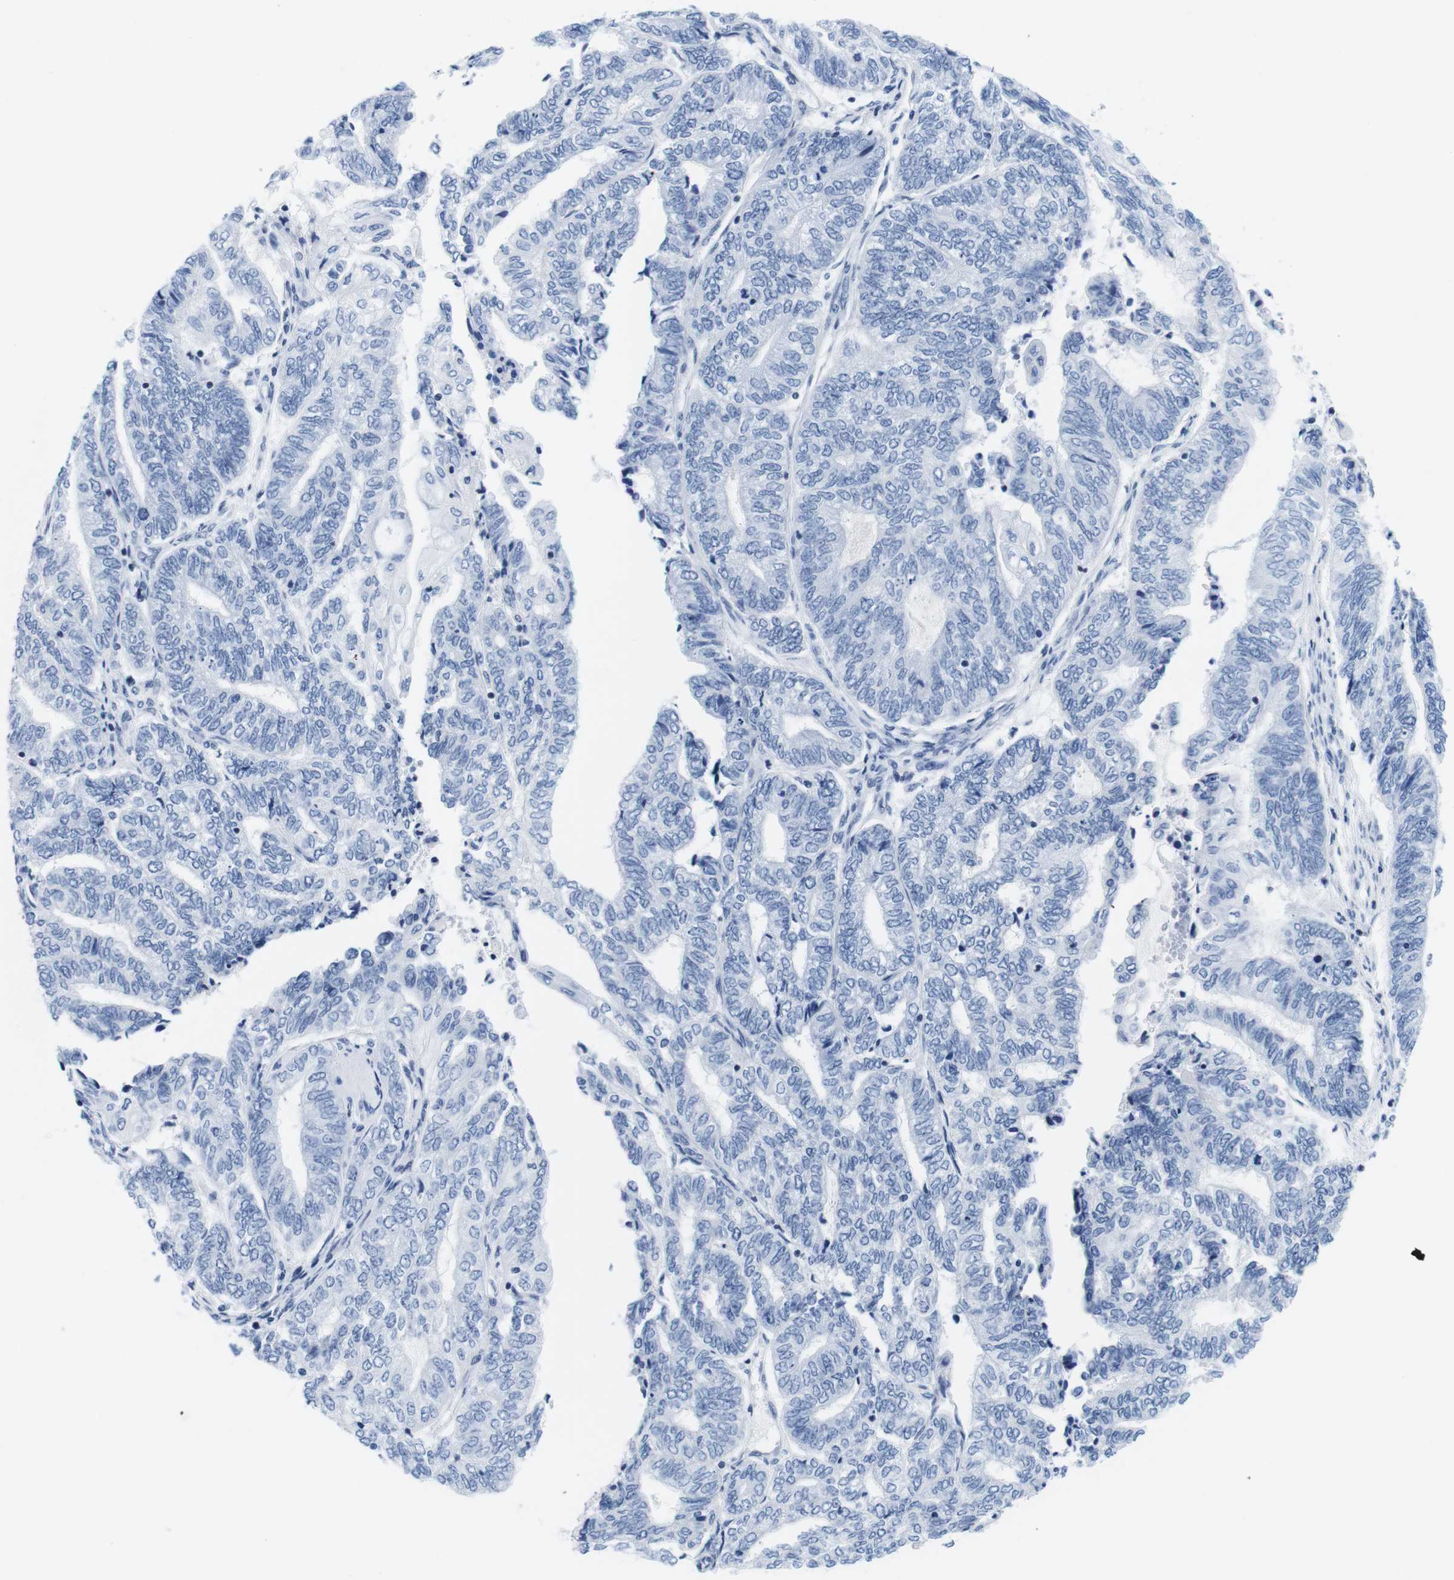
{"staining": {"intensity": "negative", "quantity": "none", "location": "none"}, "tissue": "endometrial cancer", "cell_type": "Tumor cells", "image_type": "cancer", "snomed": [{"axis": "morphology", "description": "Adenocarcinoma, NOS"}, {"axis": "topography", "description": "Uterus"}, {"axis": "topography", "description": "Endometrium"}], "caption": "A histopathology image of human endometrial adenocarcinoma is negative for staining in tumor cells.", "gene": "IFI16", "patient": {"sex": "female", "age": 70}}